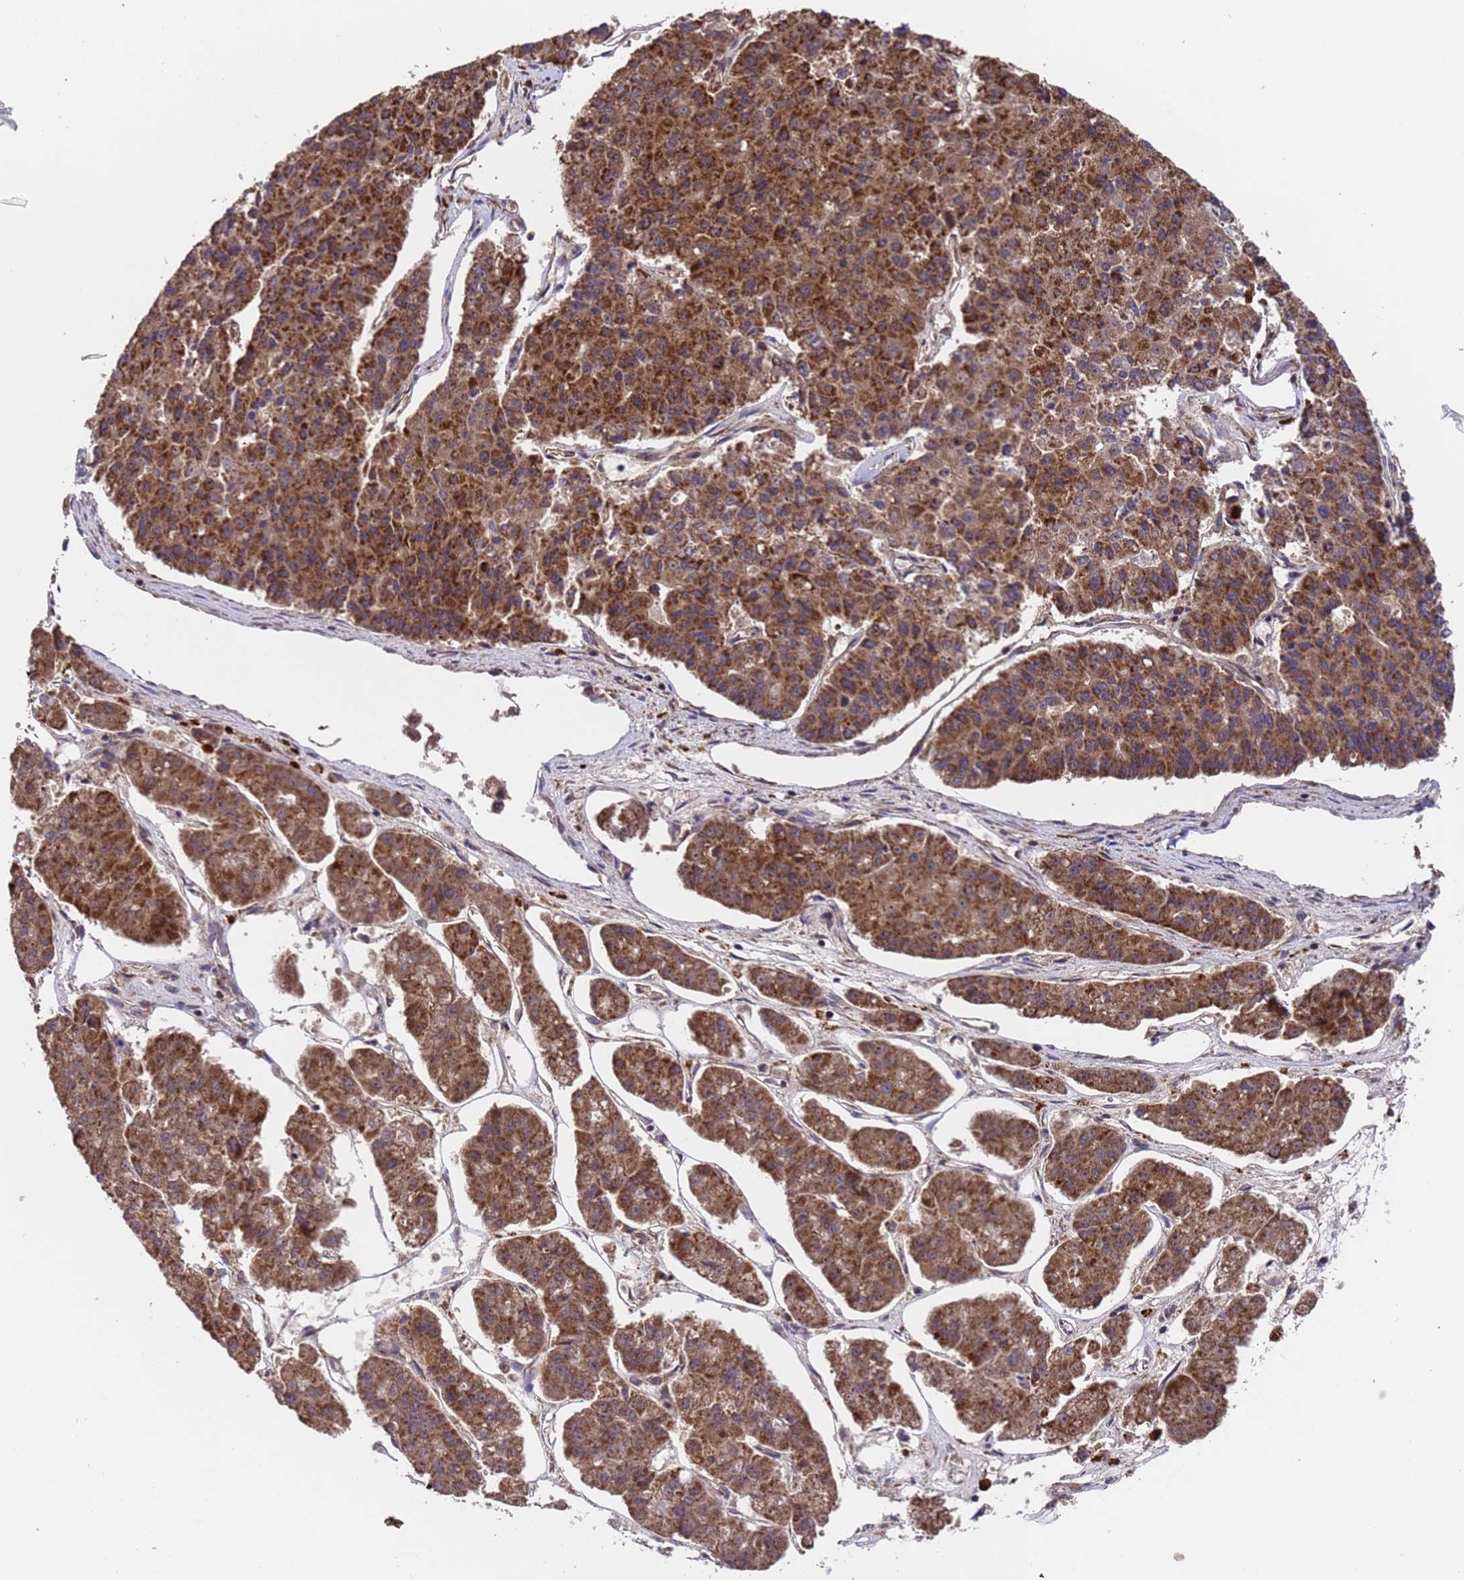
{"staining": {"intensity": "strong", "quantity": ">75%", "location": "cytoplasmic/membranous"}, "tissue": "pancreatic cancer", "cell_type": "Tumor cells", "image_type": "cancer", "snomed": [{"axis": "morphology", "description": "Adenocarcinoma, NOS"}, {"axis": "topography", "description": "Pancreas"}], "caption": "IHC of adenocarcinoma (pancreatic) demonstrates high levels of strong cytoplasmic/membranous positivity in about >75% of tumor cells. (brown staining indicates protein expression, while blue staining denotes nuclei).", "gene": "TSR3", "patient": {"sex": "male", "age": 50}}